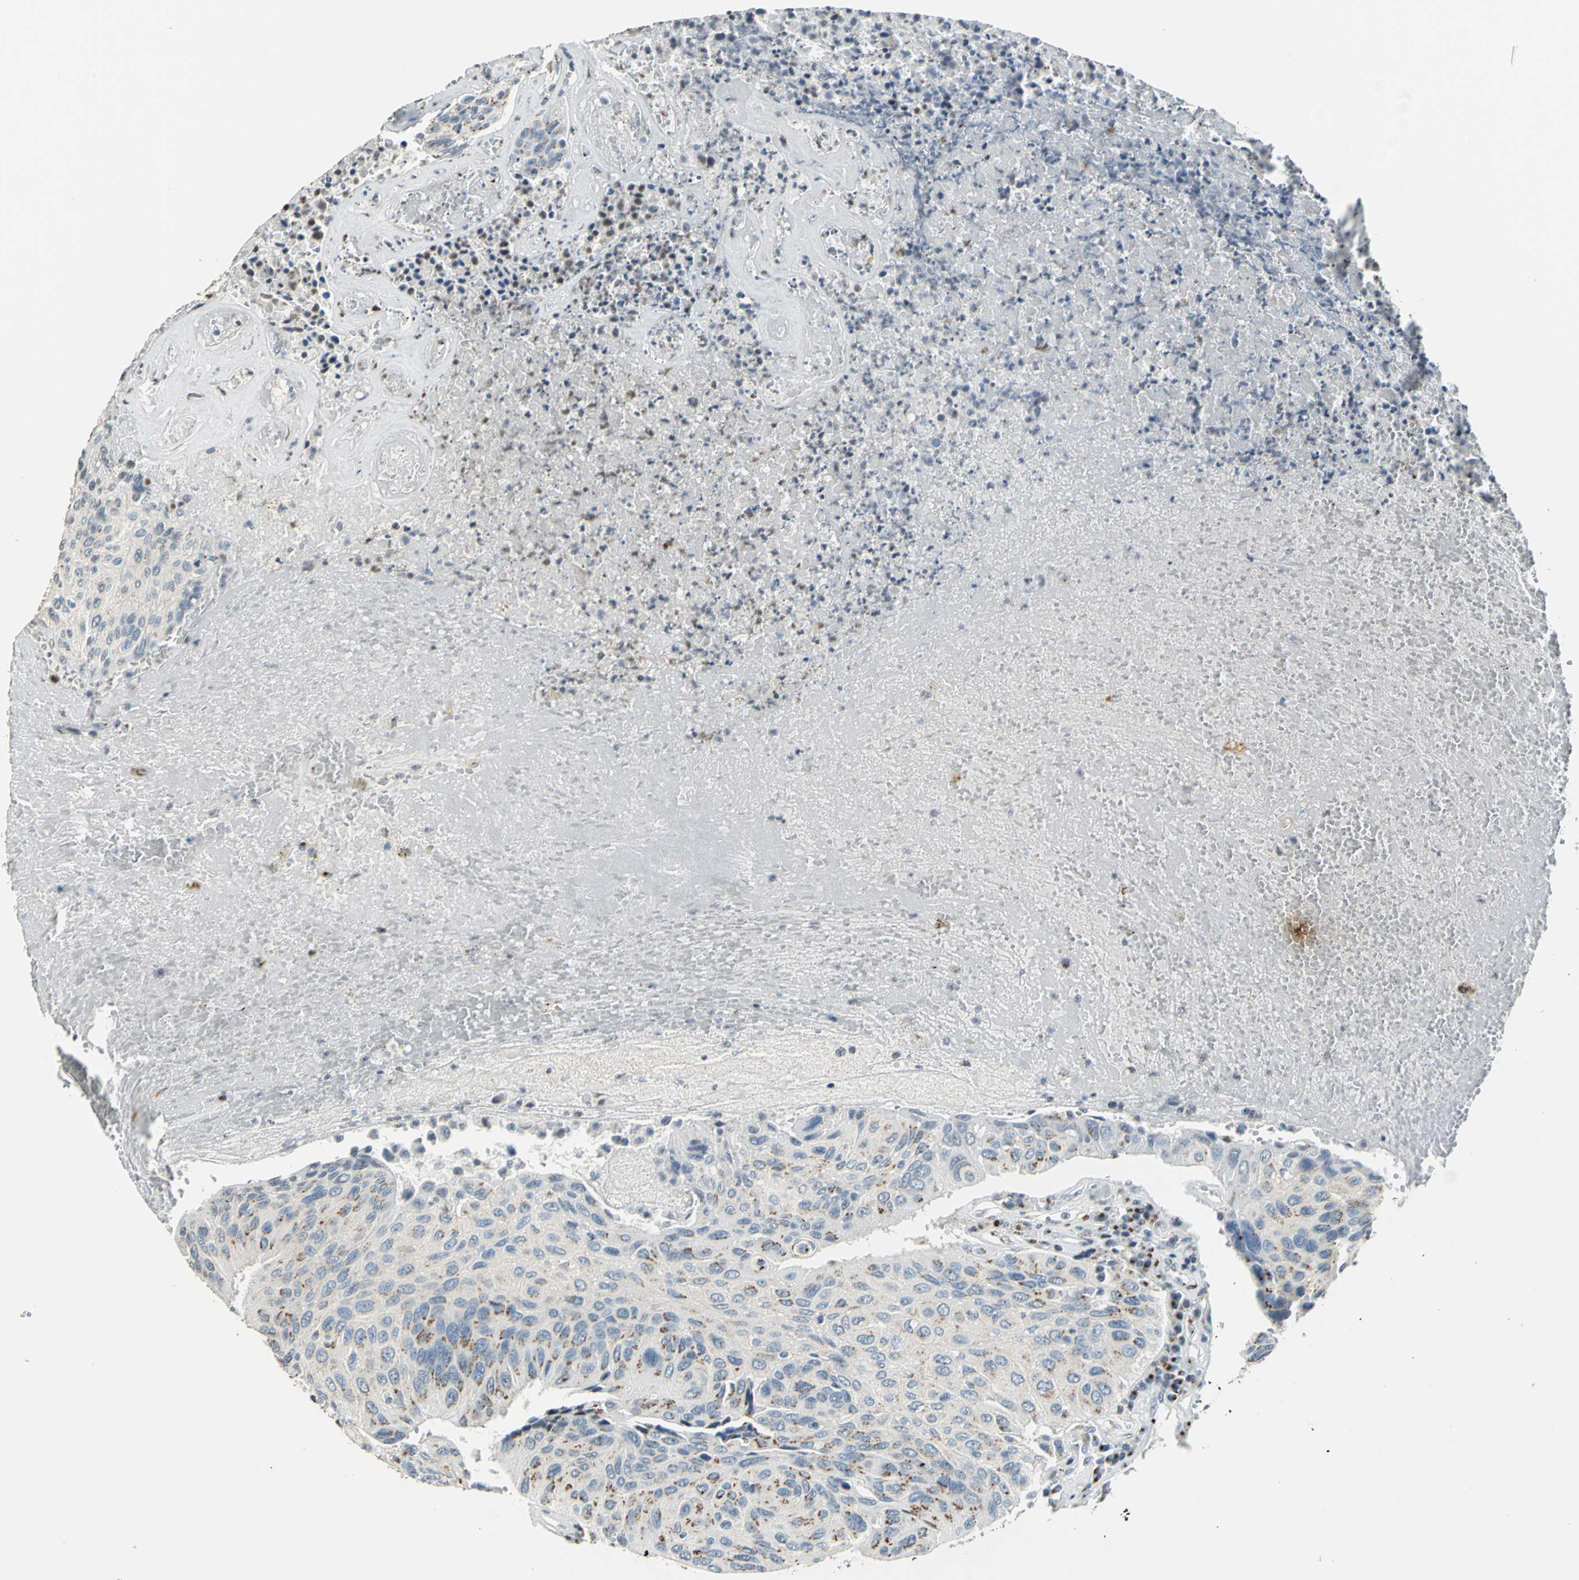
{"staining": {"intensity": "moderate", "quantity": "25%-75%", "location": "cytoplasmic/membranous"}, "tissue": "urothelial cancer", "cell_type": "Tumor cells", "image_type": "cancer", "snomed": [{"axis": "morphology", "description": "Urothelial carcinoma, High grade"}, {"axis": "topography", "description": "Urinary bladder"}], "caption": "Immunohistochemical staining of human high-grade urothelial carcinoma reveals medium levels of moderate cytoplasmic/membranous staining in approximately 25%-75% of tumor cells.", "gene": "TMEM115", "patient": {"sex": "male", "age": 66}}